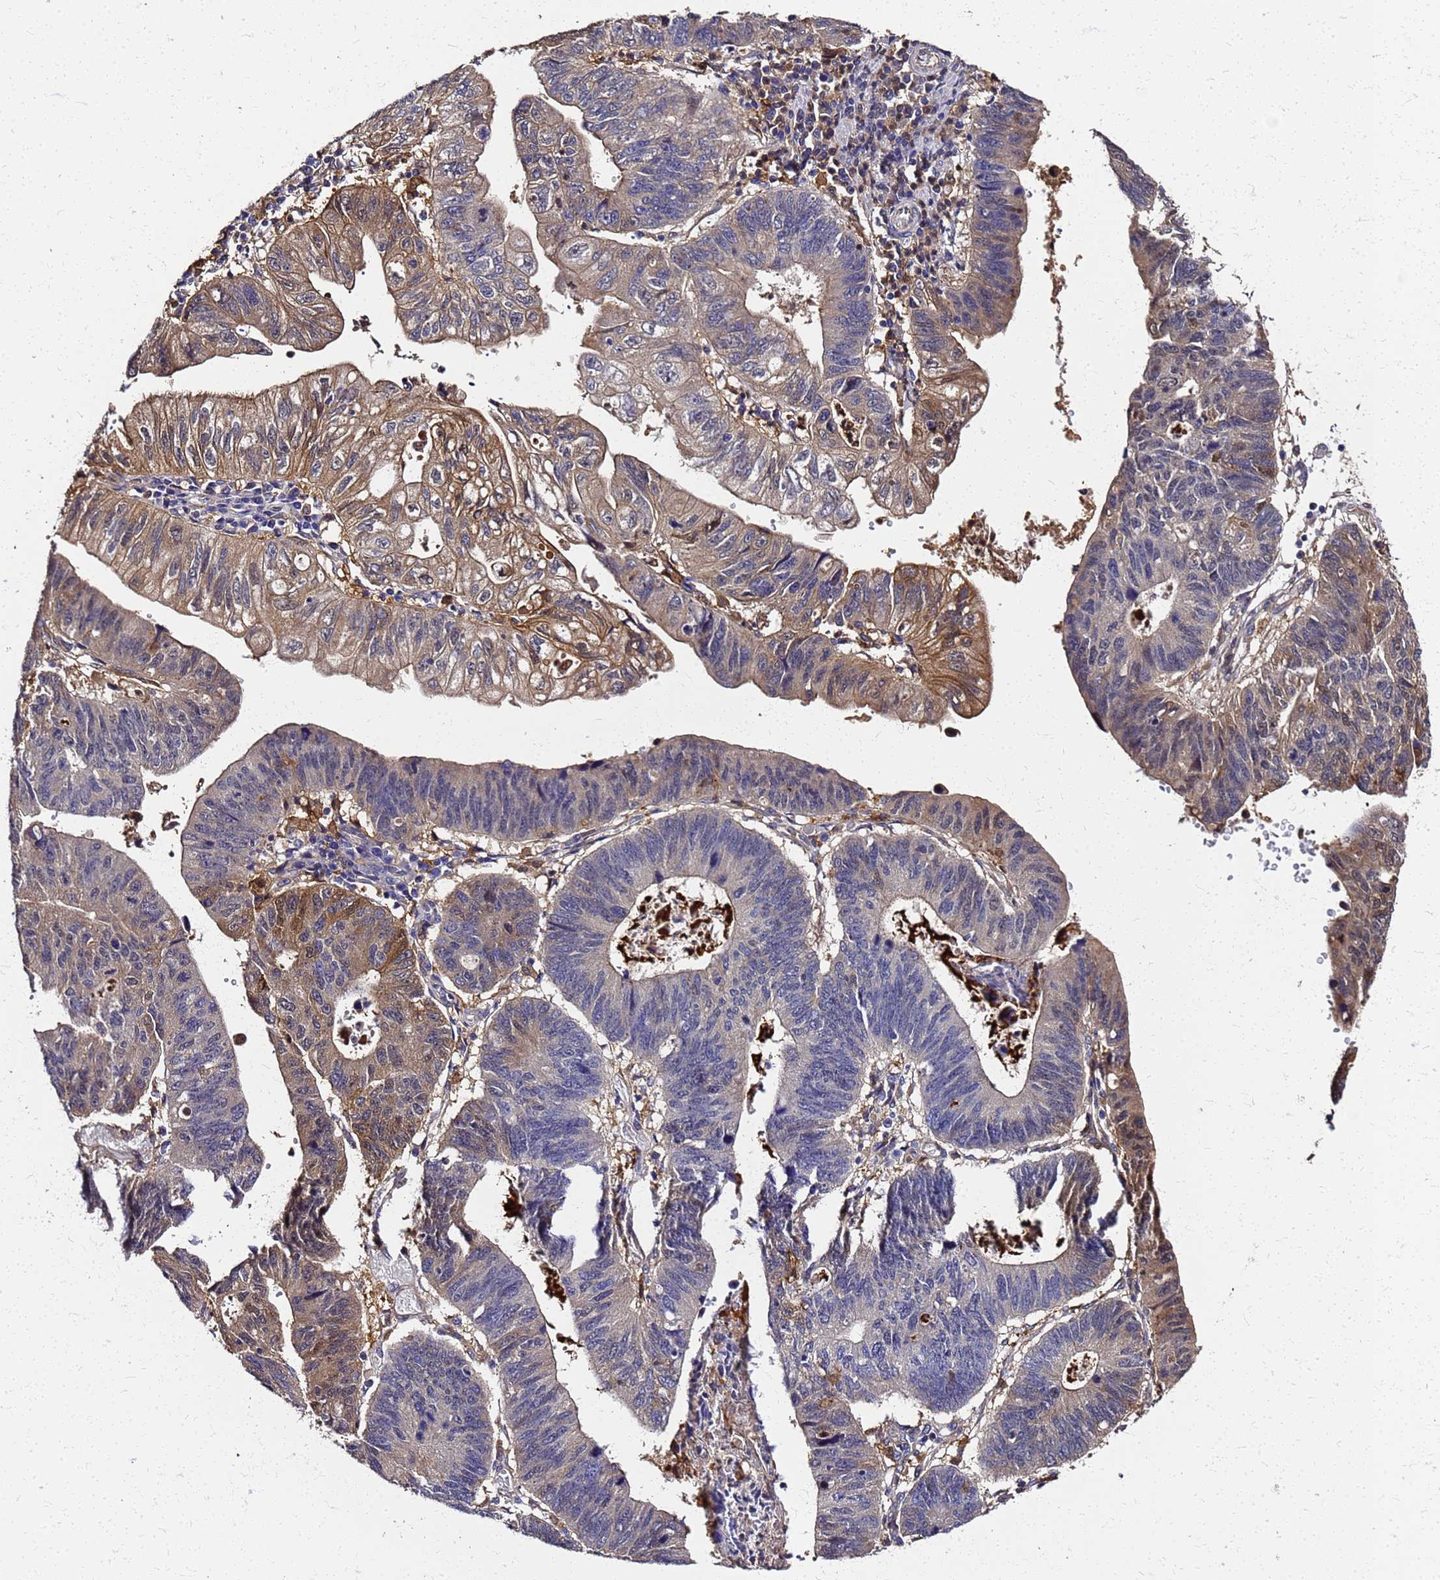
{"staining": {"intensity": "moderate", "quantity": "25%-75%", "location": "cytoplasmic/membranous"}, "tissue": "stomach cancer", "cell_type": "Tumor cells", "image_type": "cancer", "snomed": [{"axis": "morphology", "description": "Adenocarcinoma, NOS"}, {"axis": "topography", "description": "Stomach"}], "caption": "A high-resolution histopathology image shows IHC staining of adenocarcinoma (stomach), which exhibits moderate cytoplasmic/membranous positivity in about 25%-75% of tumor cells. (brown staining indicates protein expression, while blue staining denotes nuclei).", "gene": "S100A11", "patient": {"sex": "male", "age": 59}}